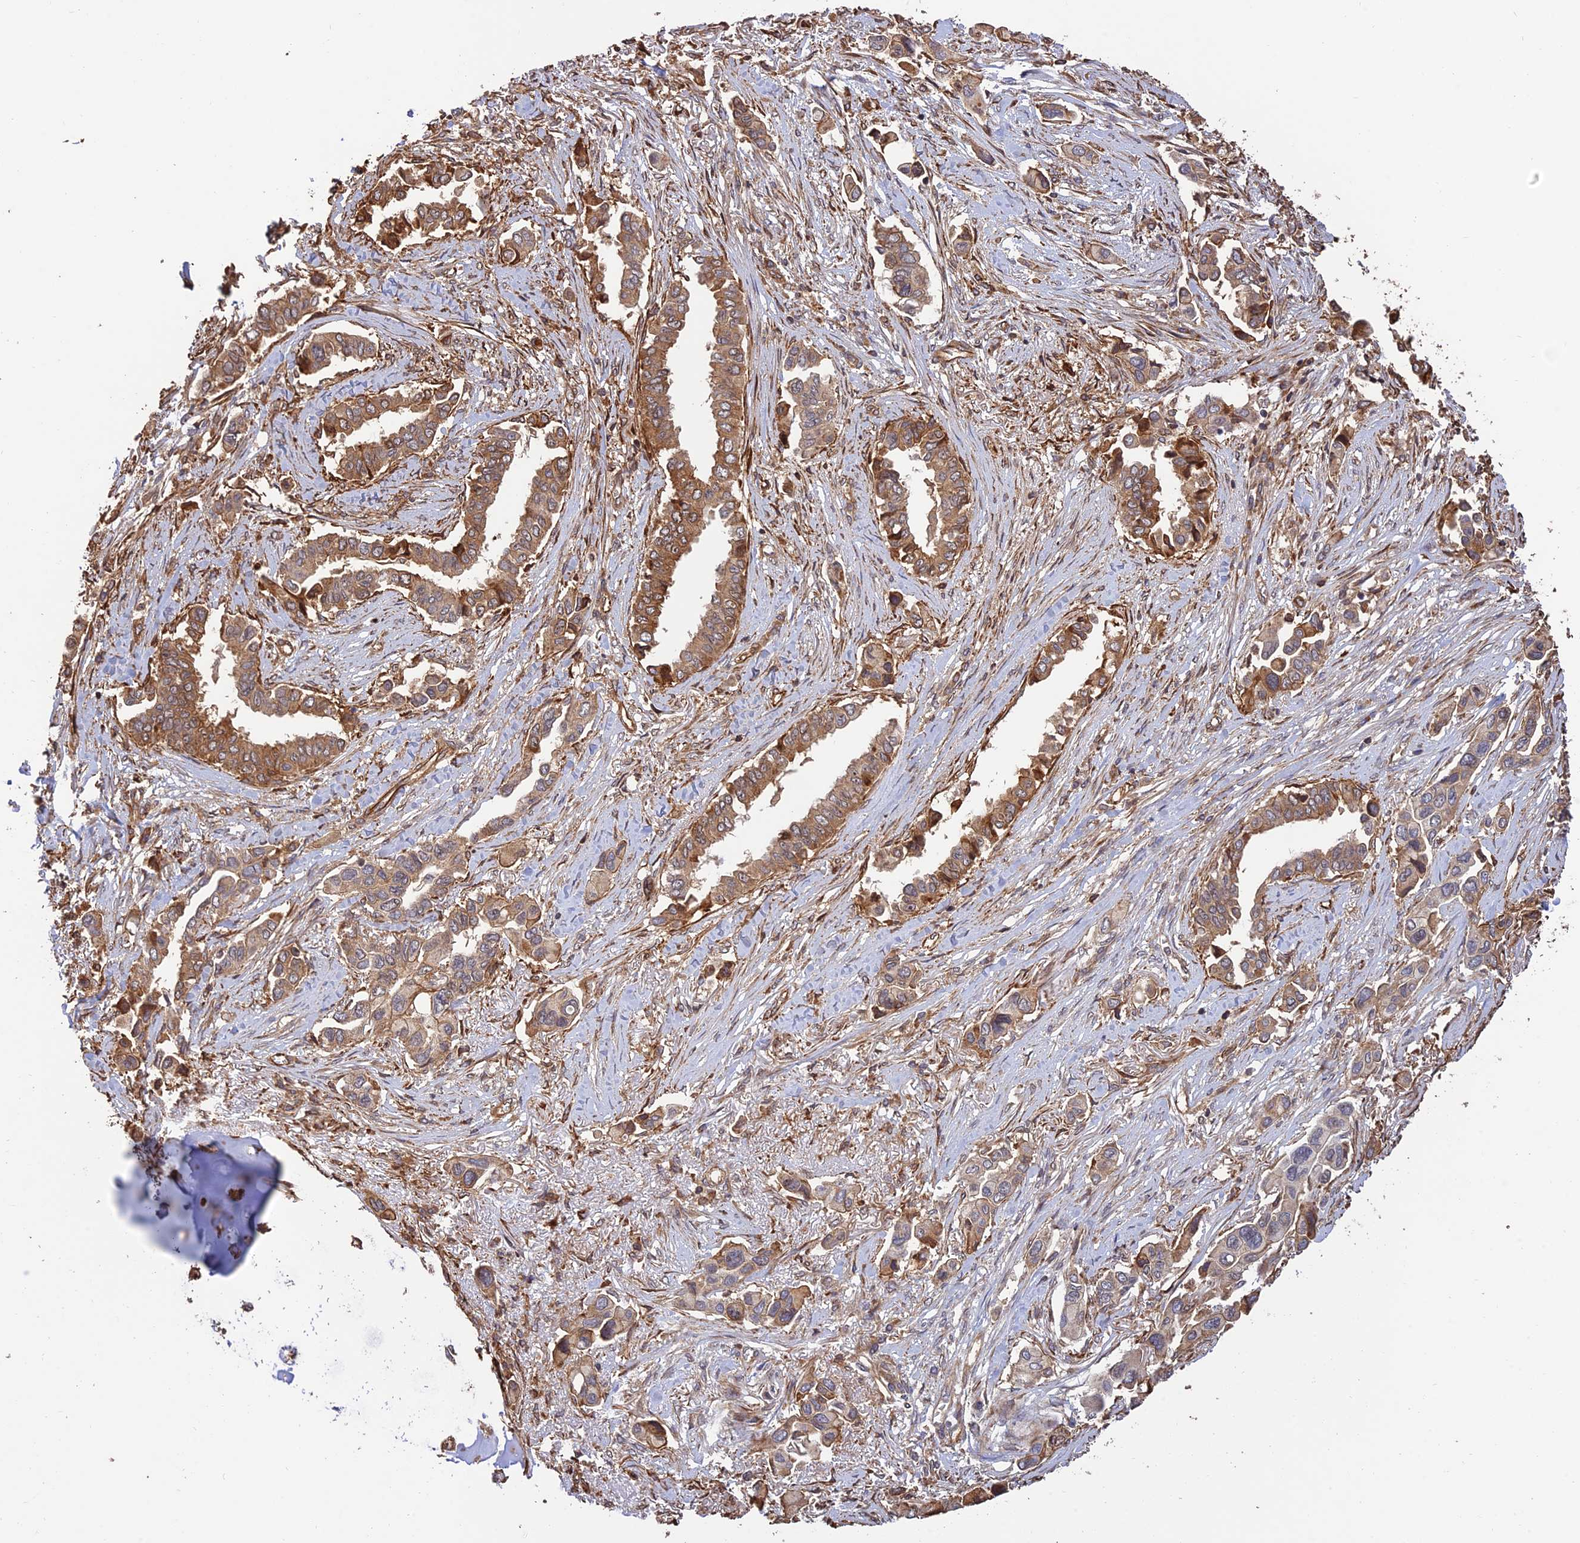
{"staining": {"intensity": "moderate", "quantity": ">75%", "location": "cytoplasmic/membranous"}, "tissue": "lung cancer", "cell_type": "Tumor cells", "image_type": "cancer", "snomed": [{"axis": "morphology", "description": "Adenocarcinoma, NOS"}, {"axis": "topography", "description": "Lung"}], "caption": "Brown immunohistochemical staining in human lung cancer (adenocarcinoma) exhibits moderate cytoplasmic/membranous staining in about >75% of tumor cells.", "gene": "CREBL2", "patient": {"sex": "female", "age": 76}}